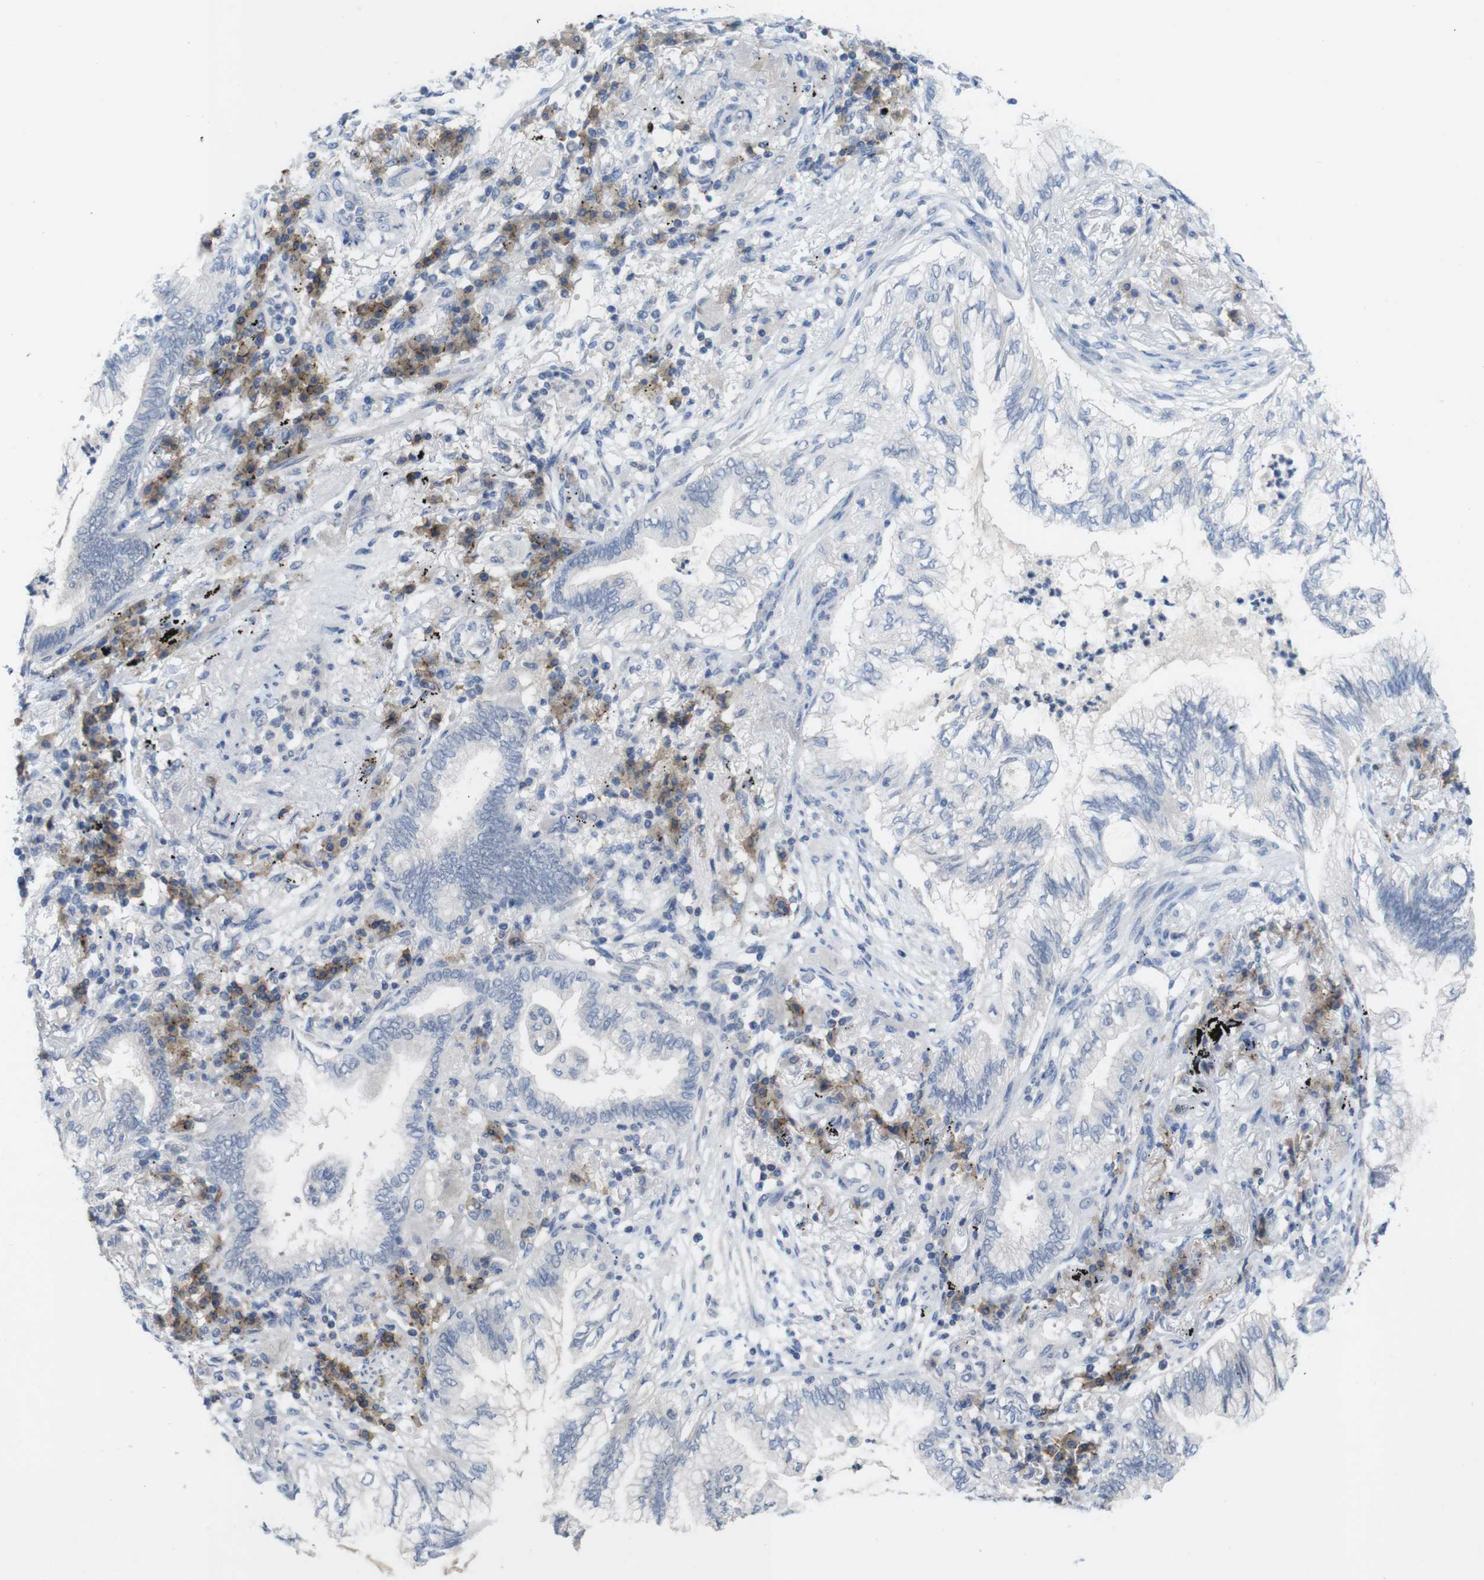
{"staining": {"intensity": "negative", "quantity": "none", "location": "none"}, "tissue": "lung cancer", "cell_type": "Tumor cells", "image_type": "cancer", "snomed": [{"axis": "morphology", "description": "Normal tissue, NOS"}, {"axis": "morphology", "description": "Adenocarcinoma, NOS"}, {"axis": "topography", "description": "Bronchus"}, {"axis": "topography", "description": "Lung"}], "caption": "Tumor cells are negative for protein expression in human lung adenocarcinoma.", "gene": "SLAMF7", "patient": {"sex": "female", "age": 70}}